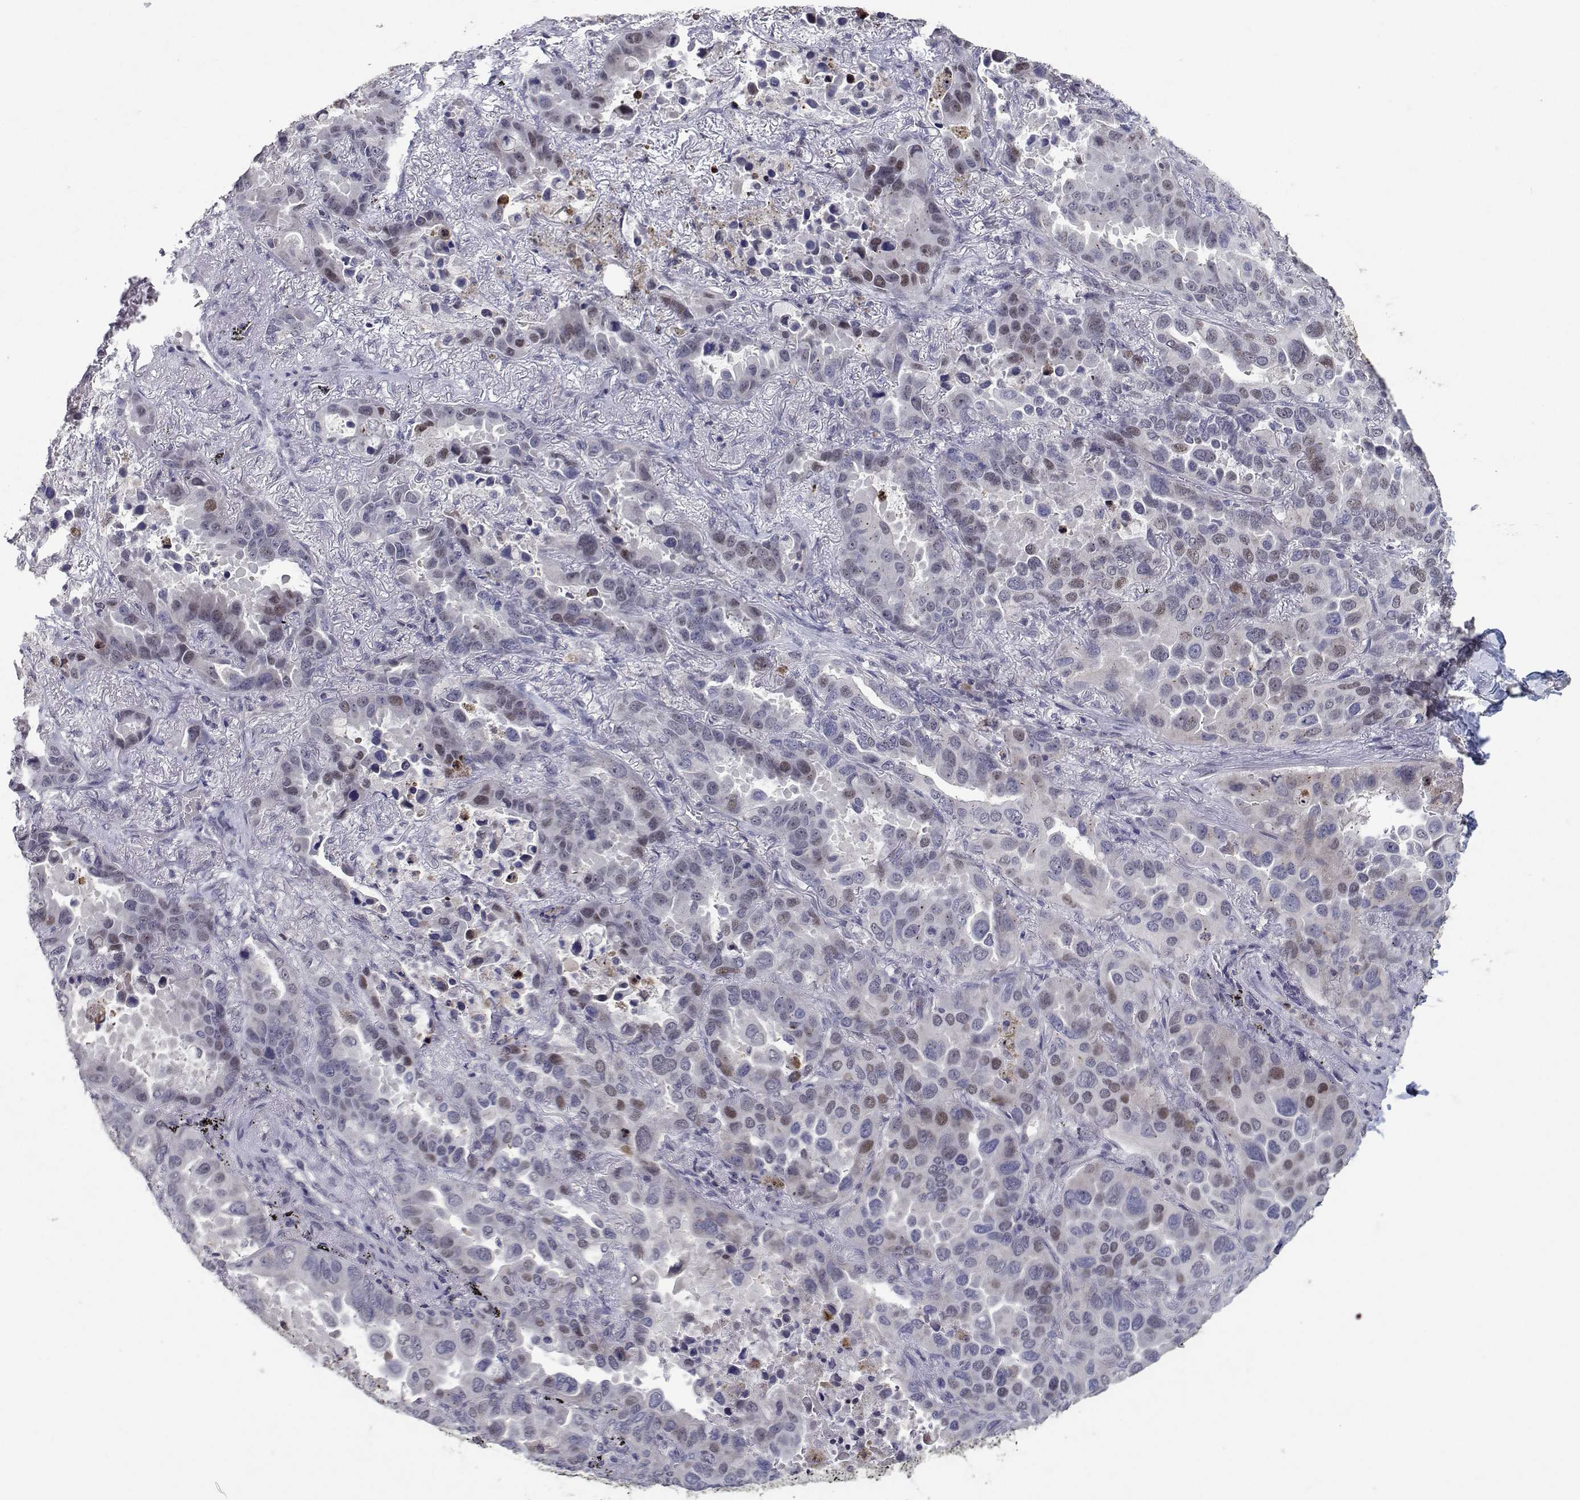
{"staining": {"intensity": "negative", "quantity": "none", "location": "none"}, "tissue": "lung cancer", "cell_type": "Tumor cells", "image_type": "cancer", "snomed": [{"axis": "morphology", "description": "Adenocarcinoma, NOS"}, {"axis": "topography", "description": "Lung"}], "caption": "Tumor cells are negative for brown protein staining in lung adenocarcinoma.", "gene": "RBPJL", "patient": {"sex": "male", "age": 64}}